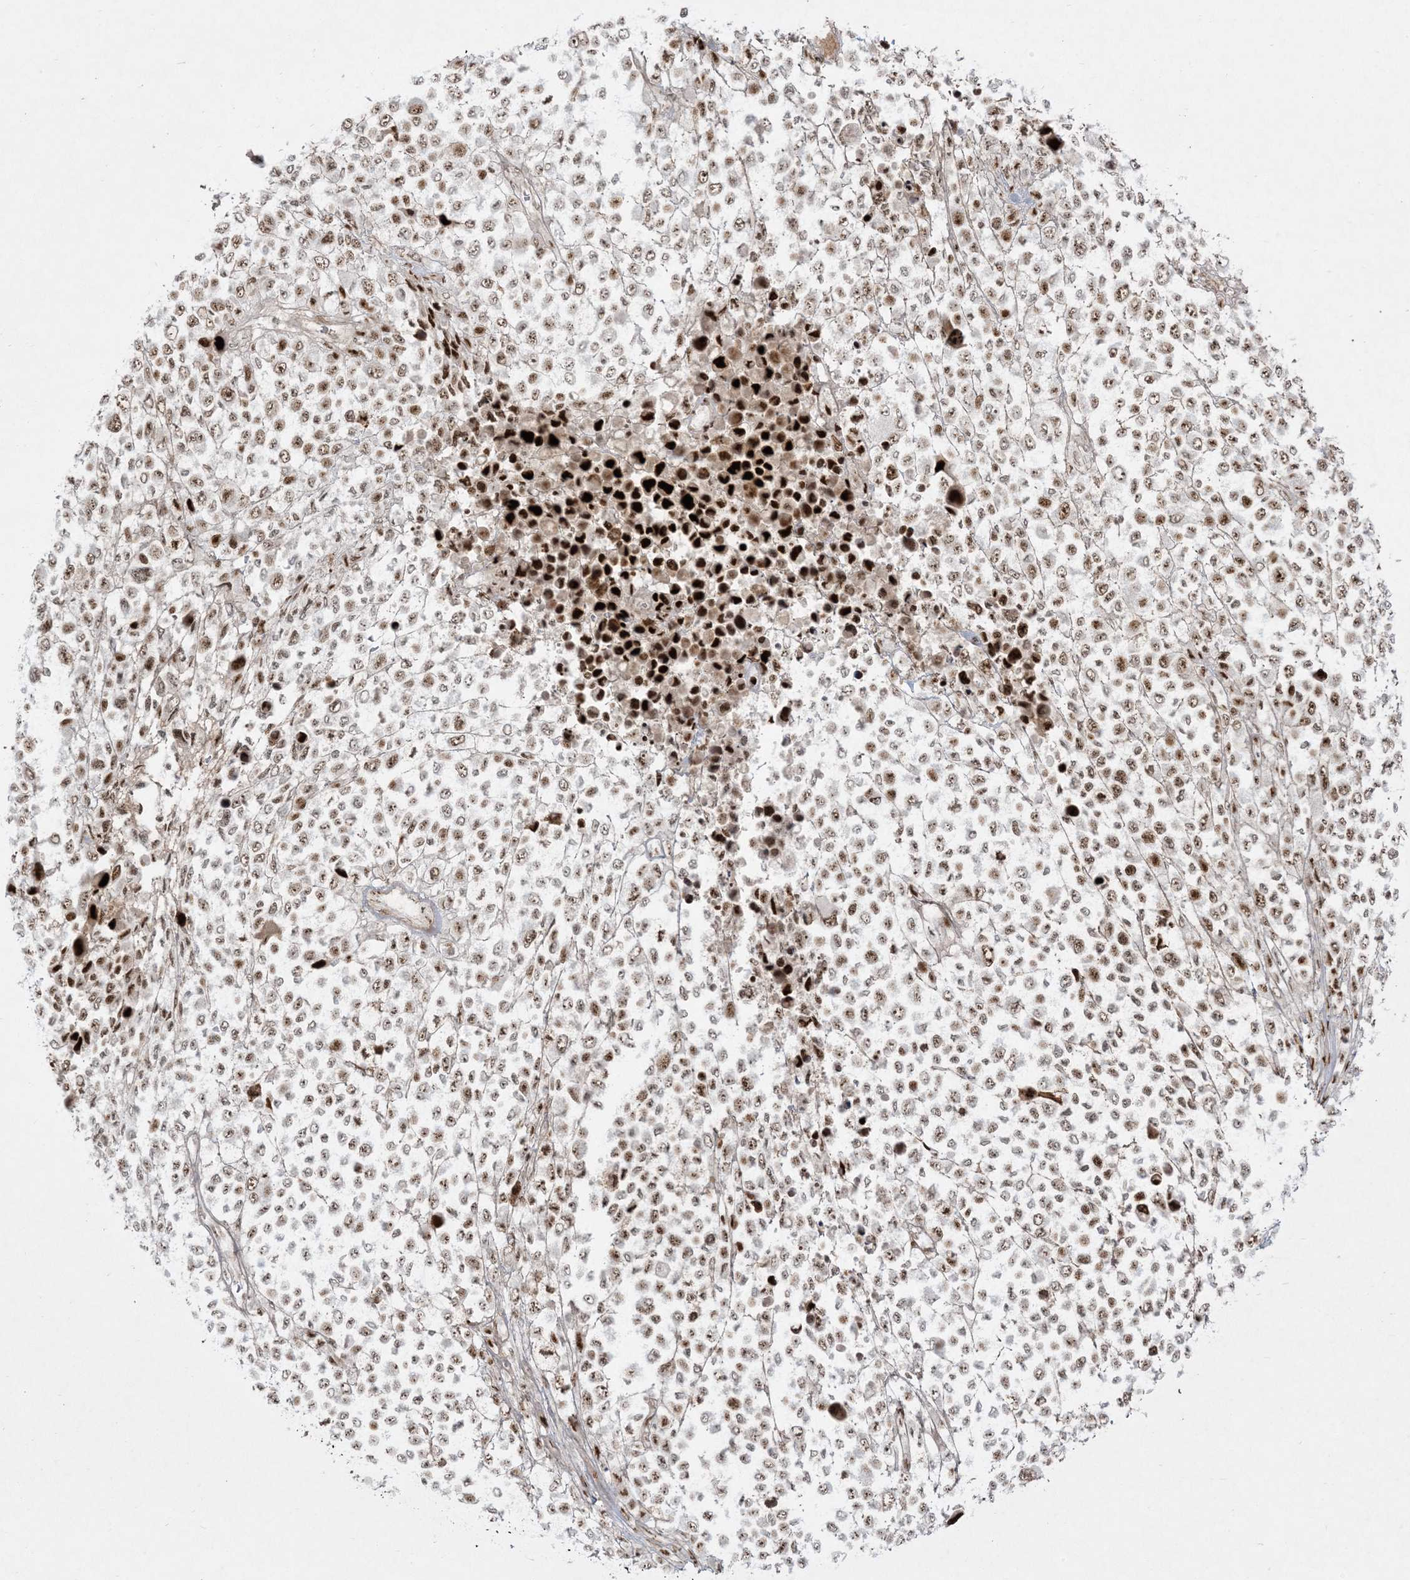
{"staining": {"intensity": "strong", "quantity": "25%-75%", "location": "nuclear"}, "tissue": "melanoma", "cell_type": "Tumor cells", "image_type": "cancer", "snomed": [{"axis": "morphology", "description": "Malignant melanoma, NOS"}, {"axis": "topography", "description": "Skin of trunk"}], "caption": "Brown immunohistochemical staining in malignant melanoma exhibits strong nuclear expression in about 25%-75% of tumor cells.", "gene": "RBM10", "patient": {"sex": "male", "age": 71}}